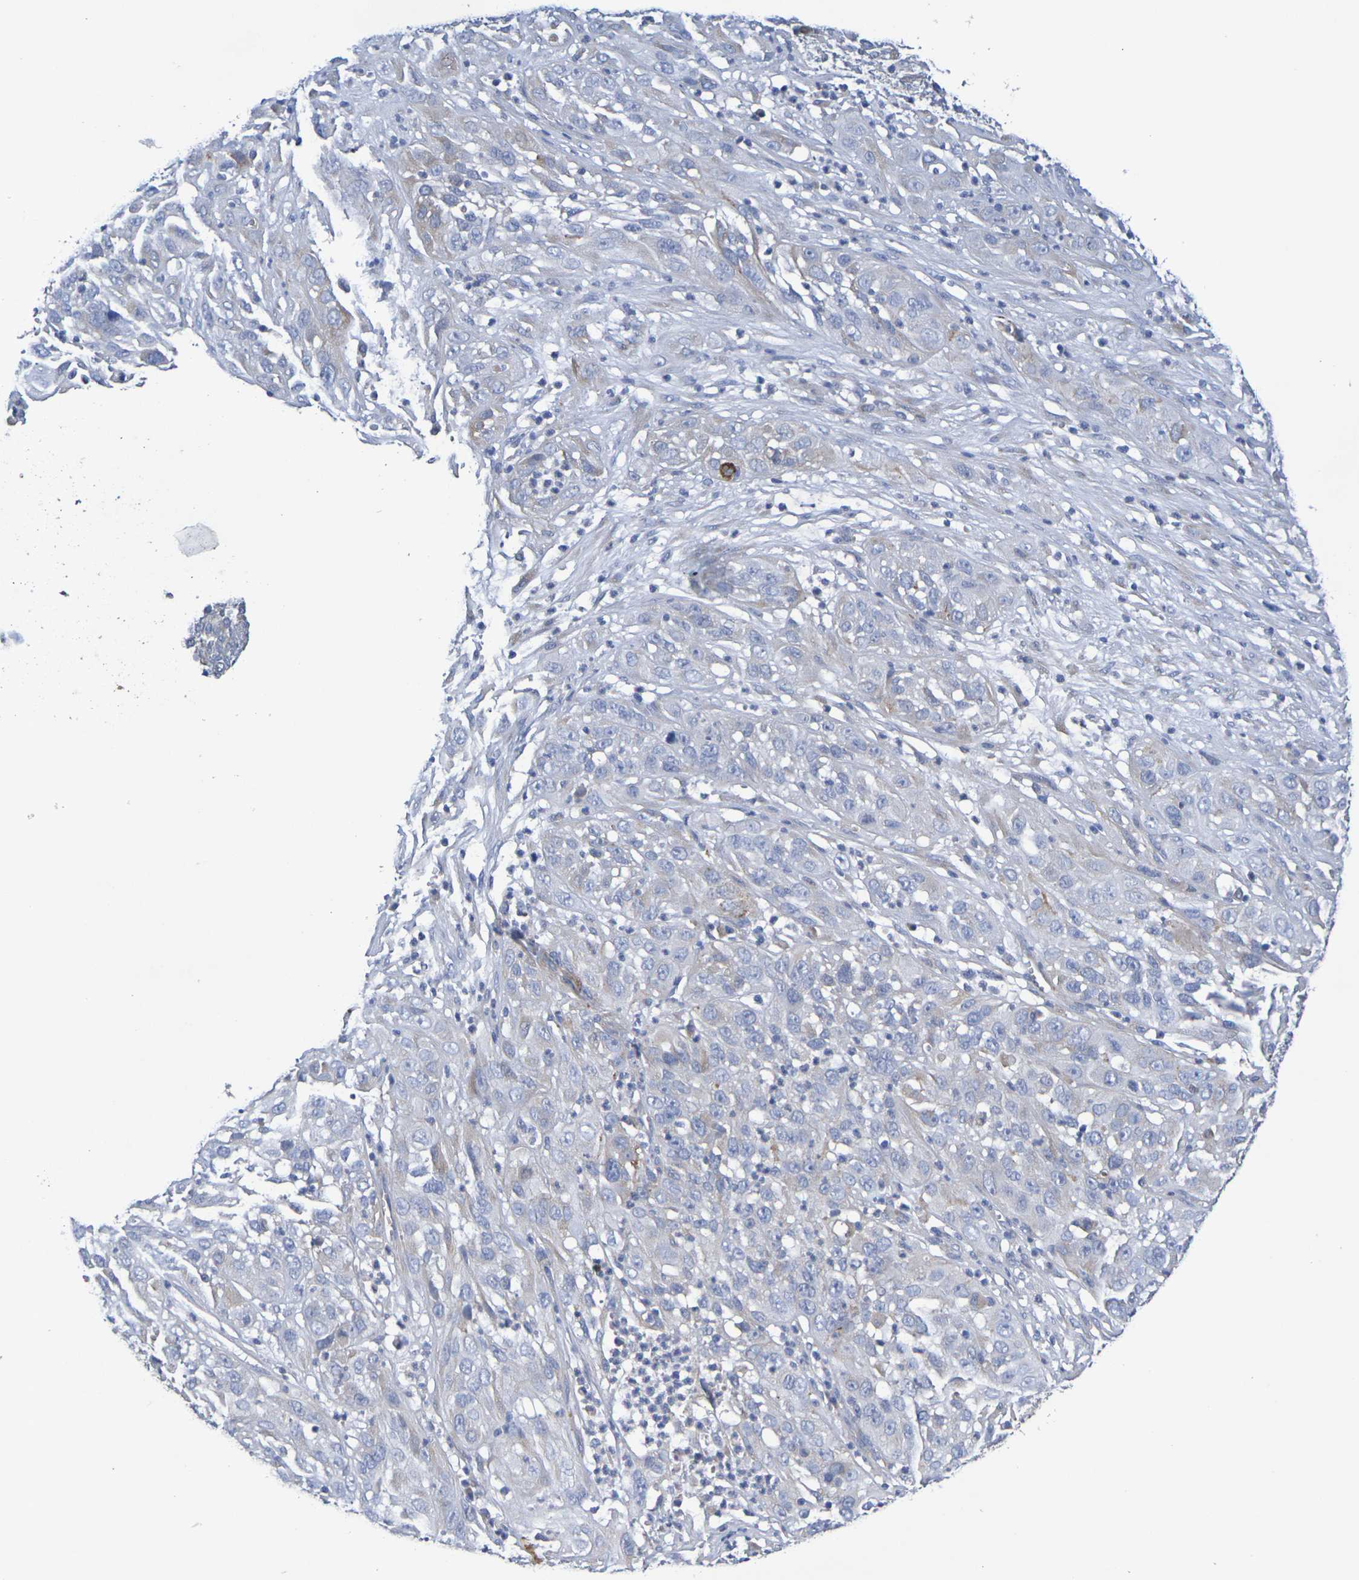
{"staining": {"intensity": "weak", "quantity": "<25%", "location": "cytoplasmic/membranous"}, "tissue": "cervical cancer", "cell_type": "Tumor cells", "image_type": "cancer", "snomed": [{"axis": "morphology", "description": "Squamous cell carcinoma, NOS"}, {"axis": "topography", "description": "Cervix"}], "caption": "This photomicrograph is of cervical cancer stained with IHC to label a protein in brown with the nuclei are counter-stained blue. There is no positivity in tumor cells. (Brightfield microscopy of DAB immunohistochemistry (IHC) at high magnification).", "gene": "SDC4", "patient": {"sex": "female", "age": 32}}